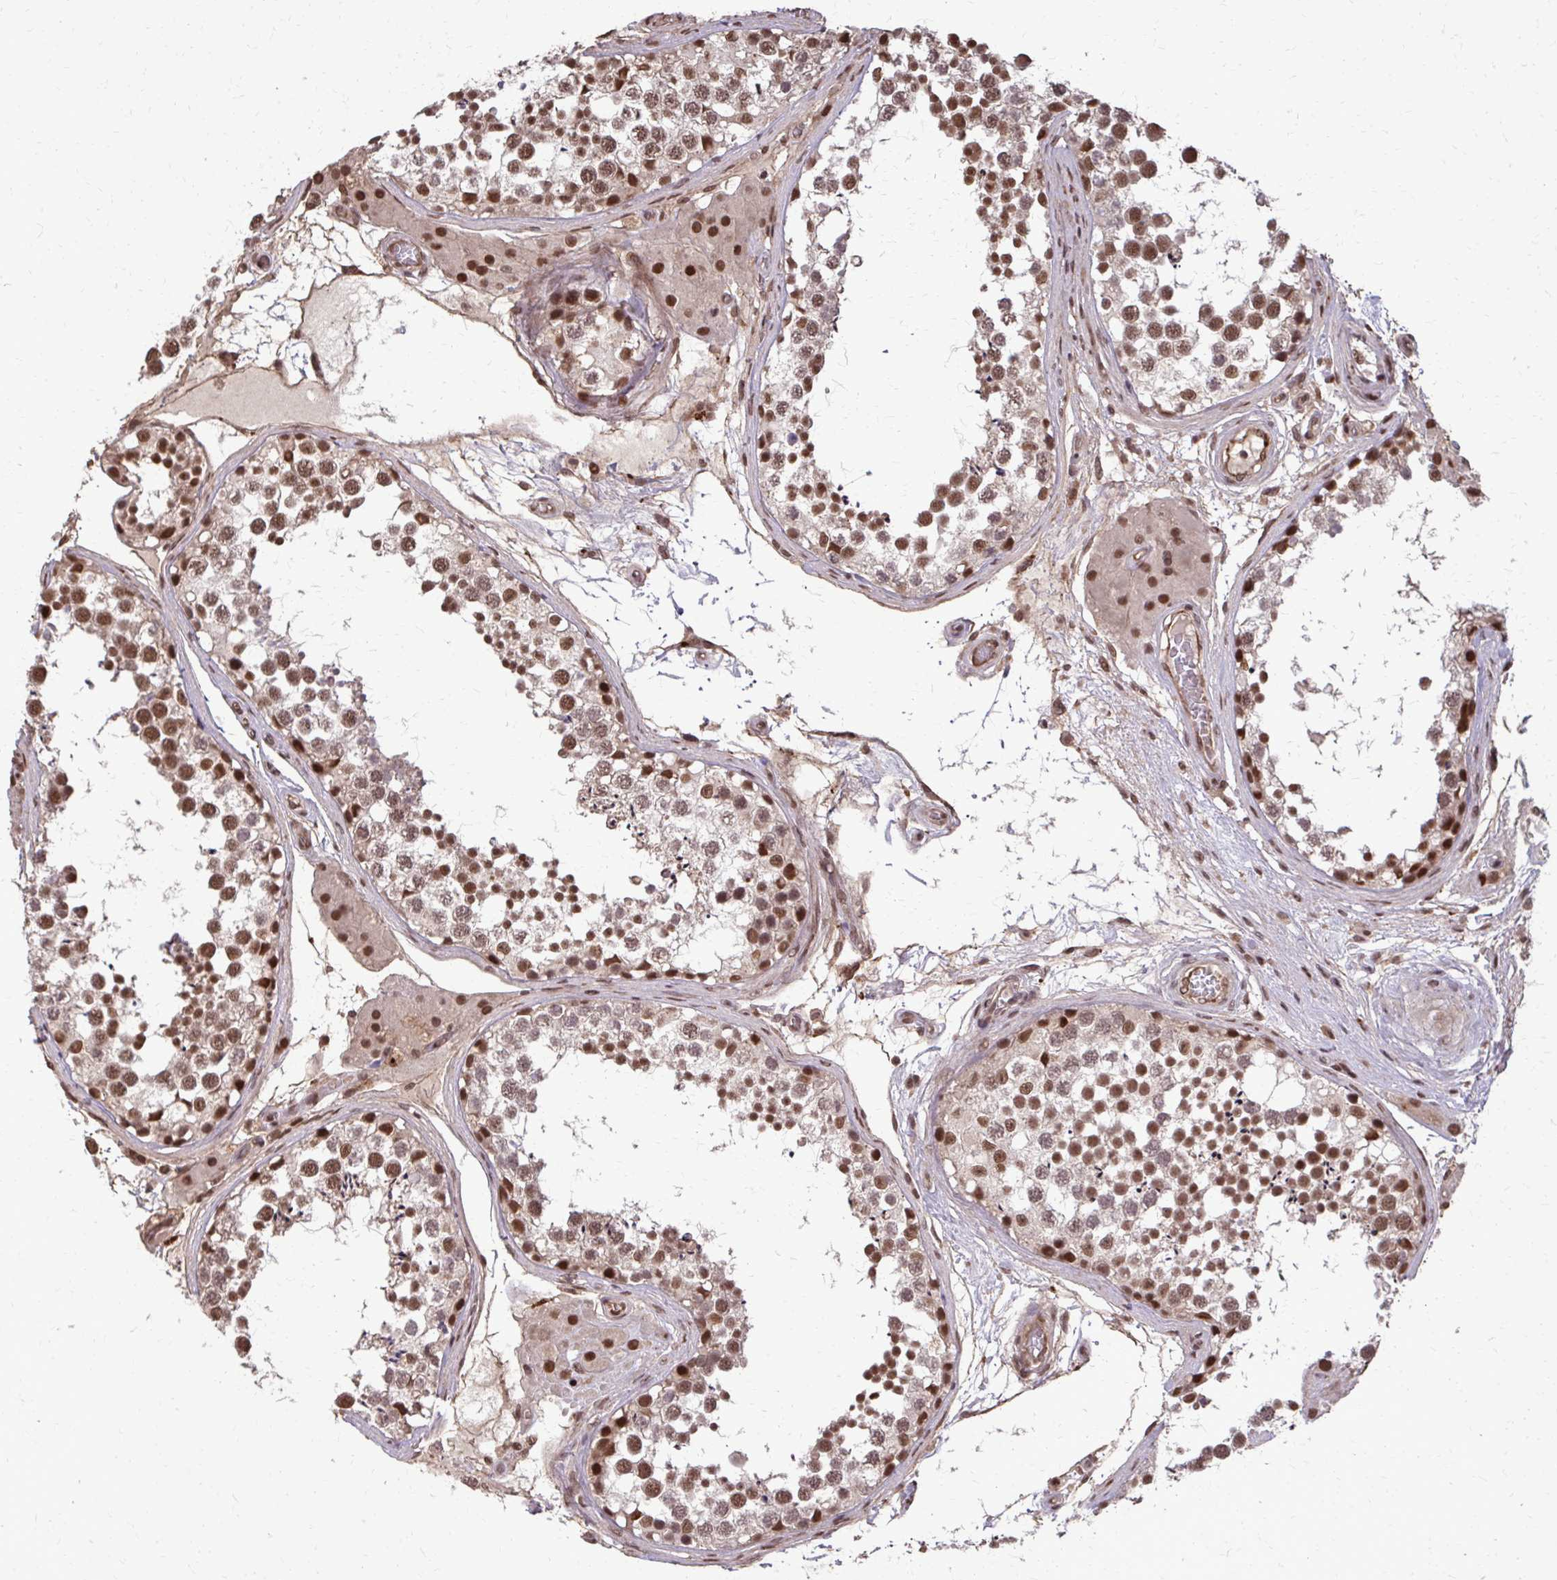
{"staining": {"intensity": "moderate", "quantity": ">75%", "location": "nuclear"}, "tissue": "testis", "cell_type": "Cells in seminiferous ducts", "image_type": "normal", "snomed": [{"axis": "morphology", "description": "Normal tissue, NOS"}, {"axis": "morphology", "description": "Seminoma, NOS"}, {"axis": "topography", "description": "Testis"}], "caption": "High-magnification brightfield microscopy of benign testis stained with DAB (3,3'-diaminobenzidine) (brown) and counterstained with hematoxylin (blue). cells in seminiferous ducts exhibit moderate nuclear staining is present in about>75% of cells. The protein of interest is stained brown, and the nuclei are stained in blue (DAB IHC with brightfield microscopy, high magnification).", "gene": "SS18", "patient": {"sex": "male", "age": 65}}